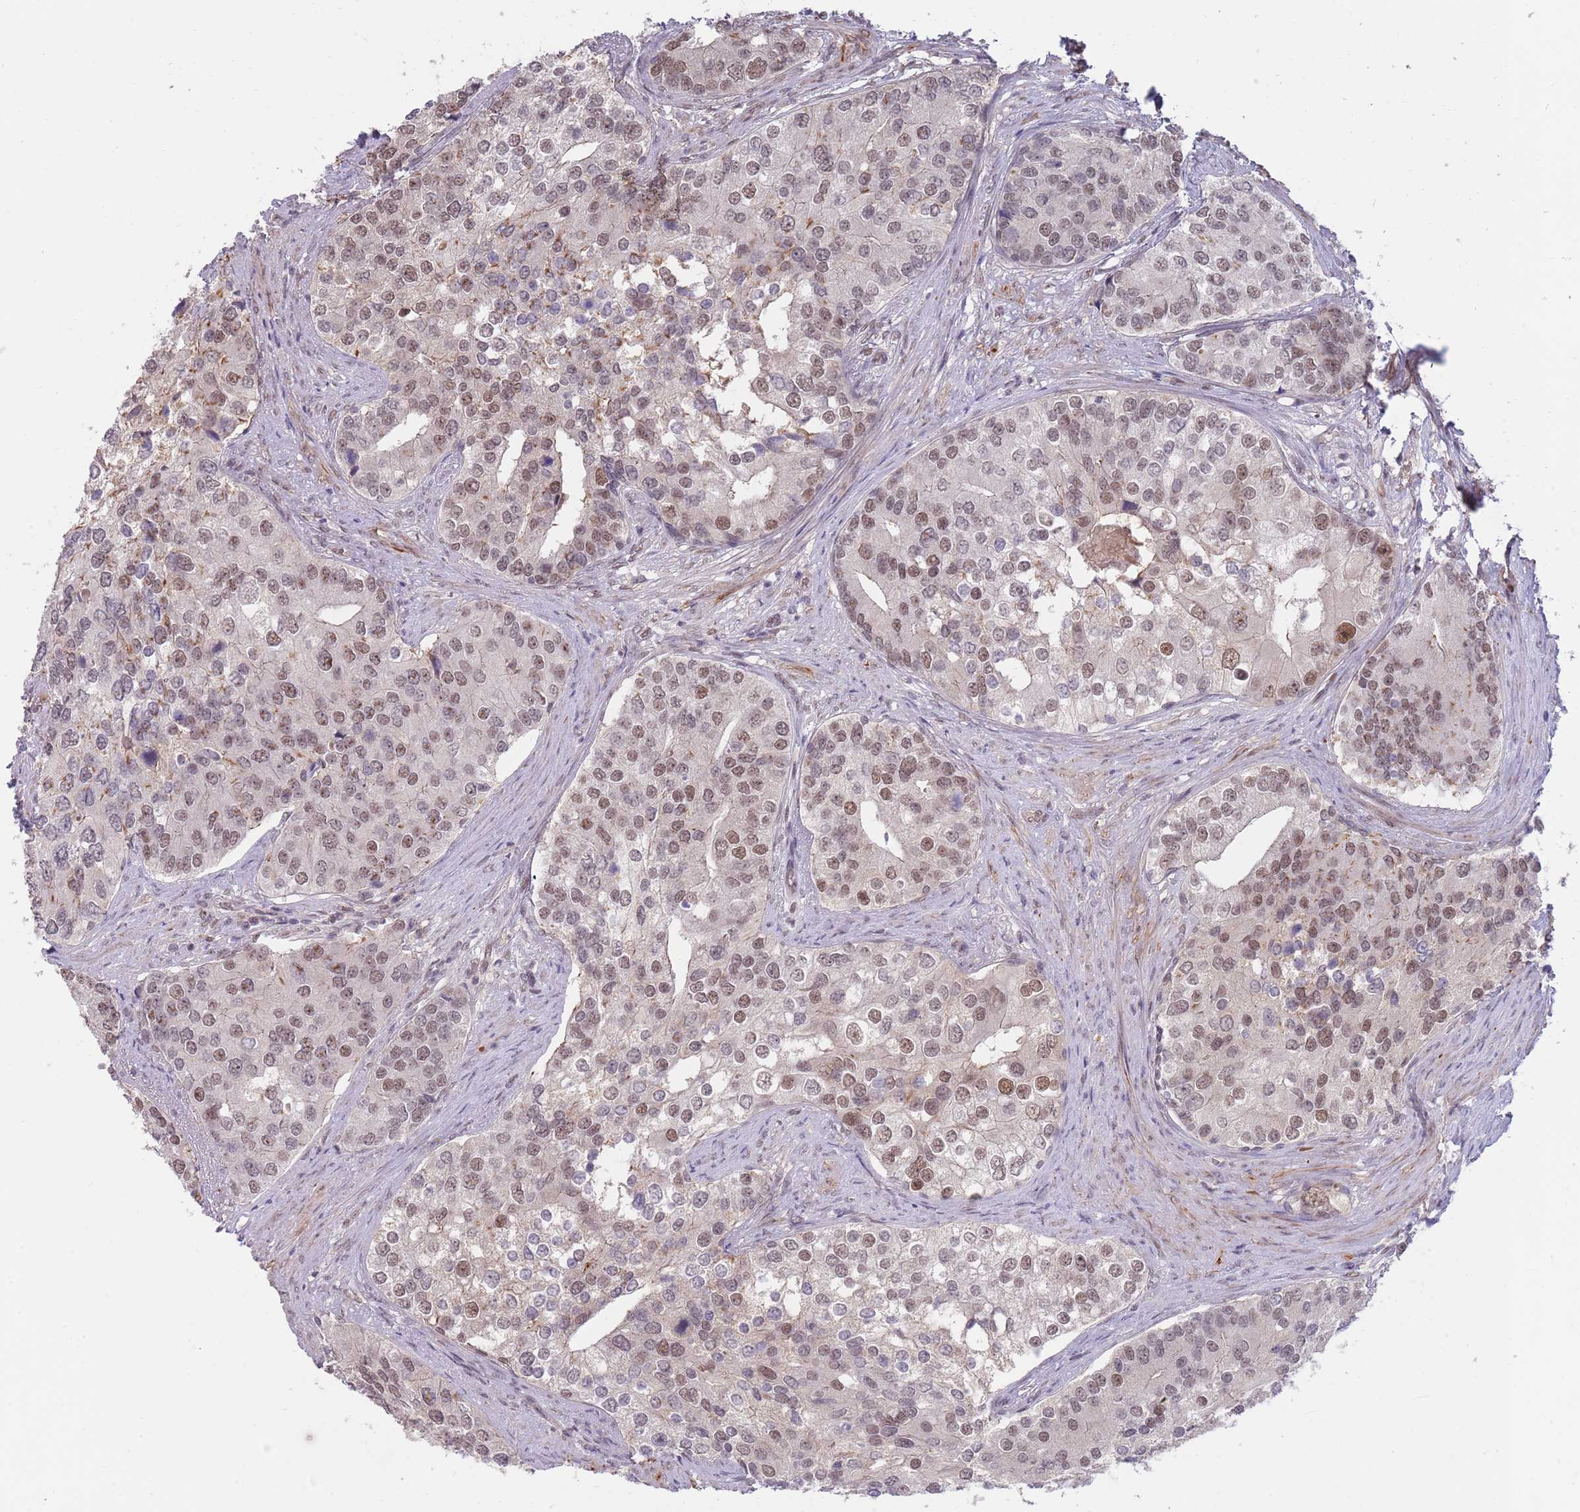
{"staining": {"intensity": "moderate", "quantity": ">75%", "location": "nuclear"}, "tissue": "prostate cancer", "cell_type": "Tumor cells", "image_type": "cancer", "snomed": [{"axis": "morphology", "description": "Adenocarcinoma, High grade"}, {"axis": "topography", "description": "Prostate"}], "caption": "Tumor cells demonstrate medium levels of moderate nuclear staining in approximately >75% of cells in human prostate cancer (adenocarcinoma (high-grade)).", "gene": "ZBTB7A", "patient": {"sex": "male", "age": 62}}